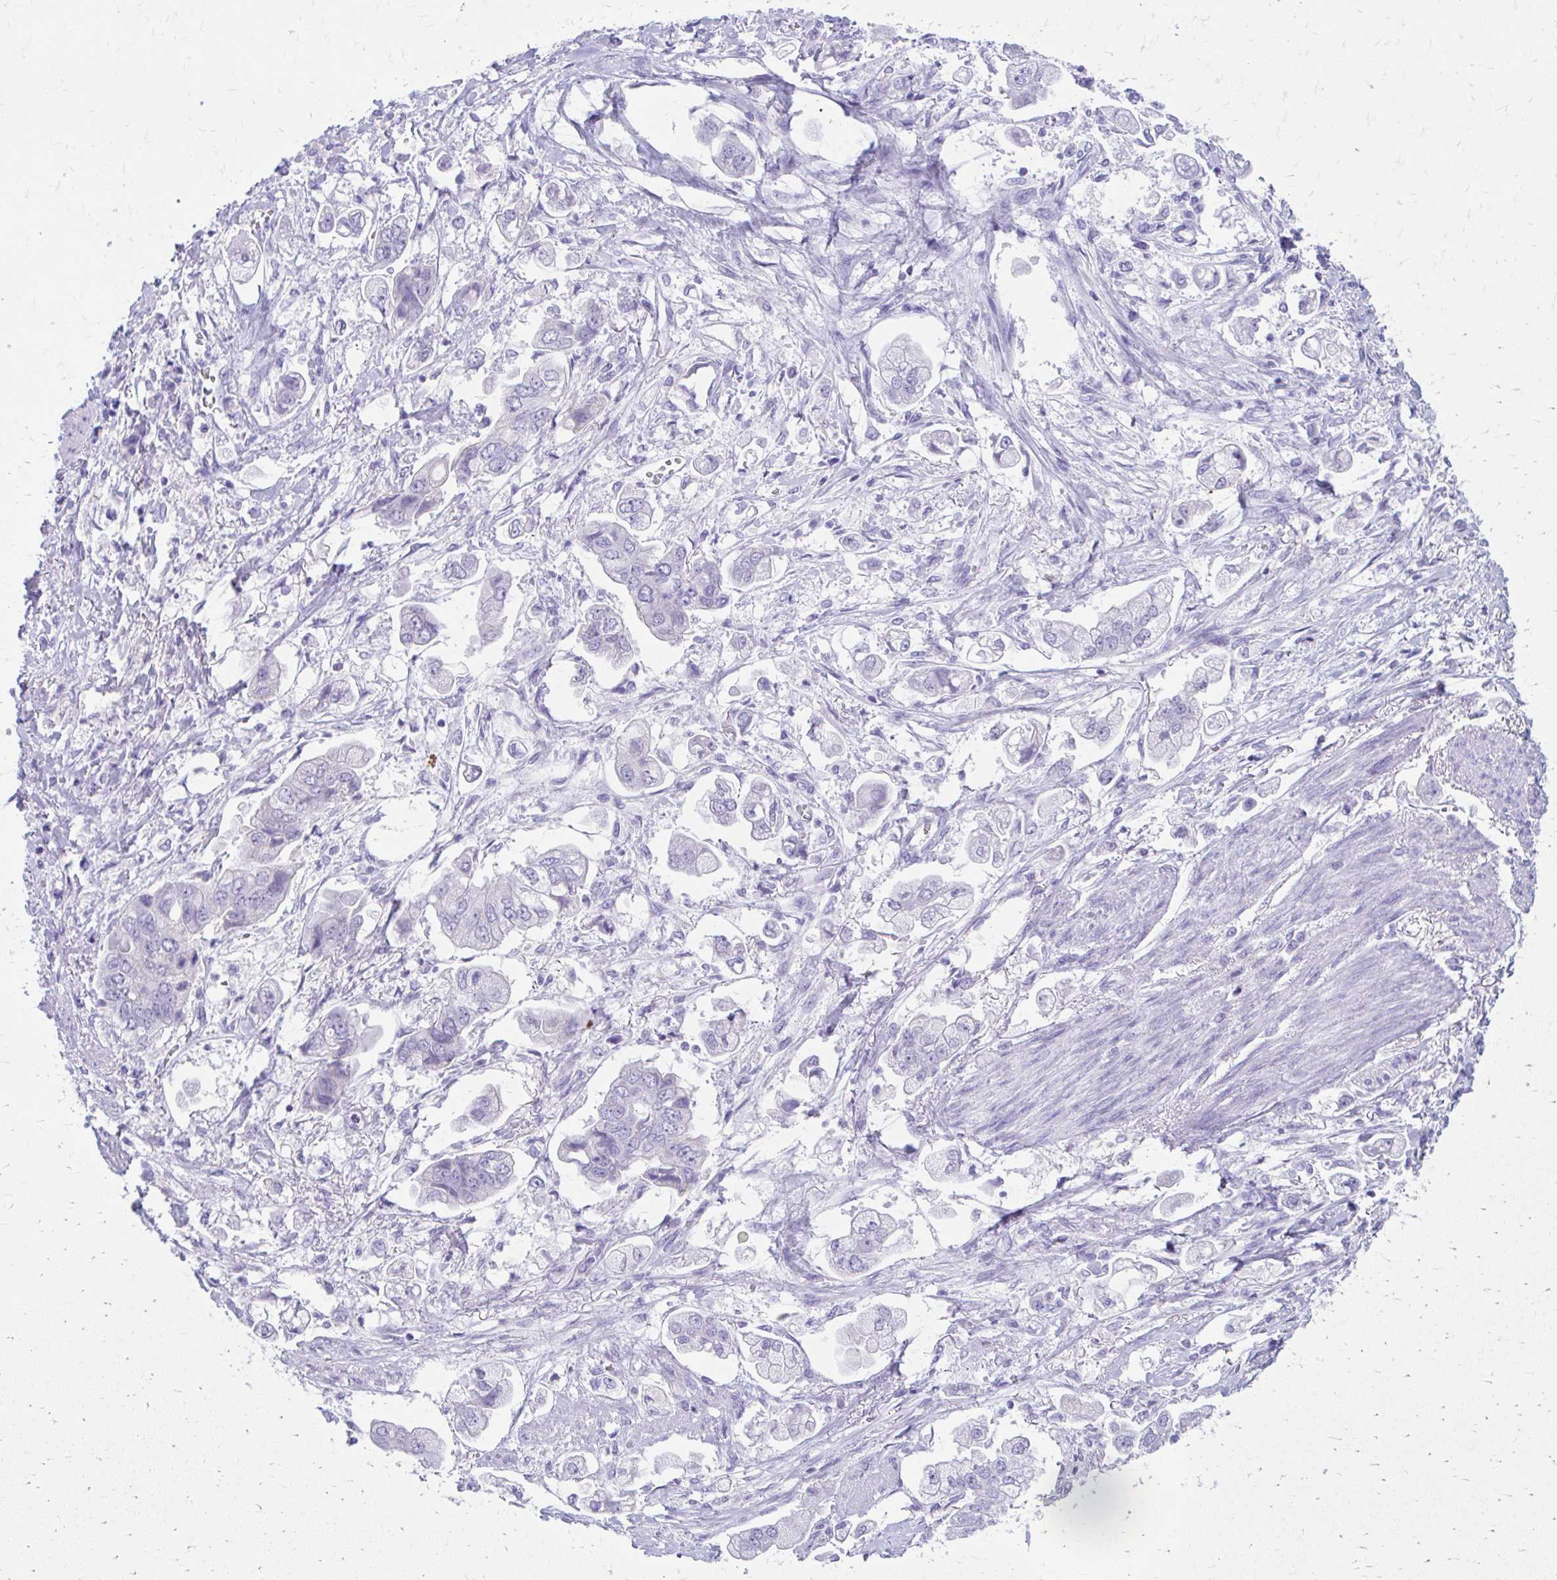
{"staining": {"intensity": "negative", "quantity": "none", "location": "none"}, "tissue": "stomach cancer", "cell_type": "Tumor cells", "image_type": "cancer", "snomed": [{"axis": "morphology", "description": "Adenocarcinoma, NOS"}, {"axis": "topography", "description": "Stomach"}], "caption": "Stomach cancer was stained to show a protein in brown. There is no significant staining in tumor cells.", "gene": "KRIT1", "patient": {"sex": "male", "age": 62}}